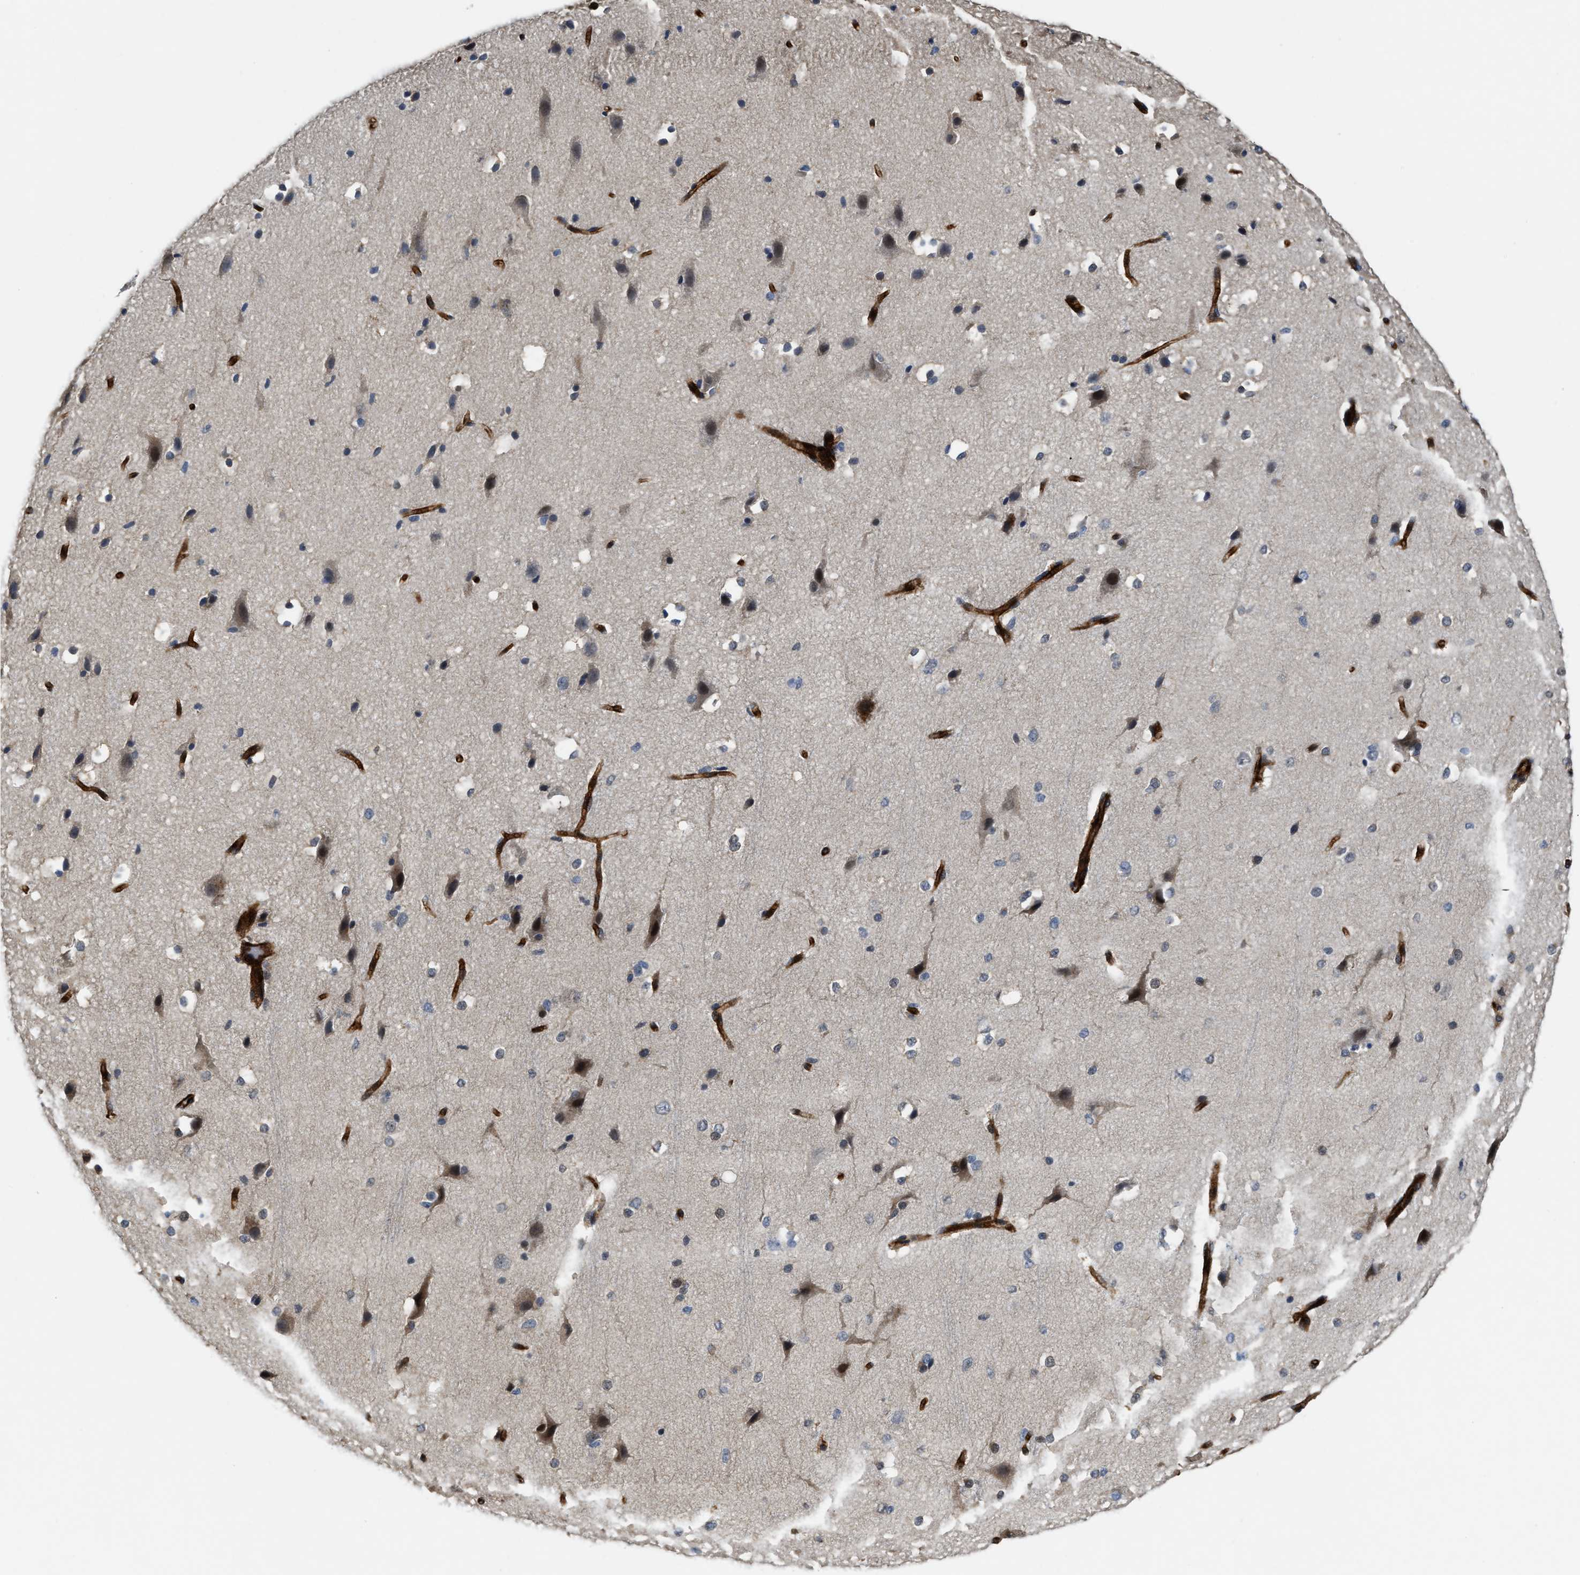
{"staining": {"intensity": "strong", "quantity": ">75%", "location": "cytoplasmic/membranous"}, "tissue": "cerebral cortex", "cell_type": "Endothelial cells", "image_type": "normal", "snomed": [{"axis": "morphology", "description": "Normal tissue, NOS"}, {"axis": "morphology", "description": "Developmental malformation"}, {"axis": "topography", "description": "Cerebral cortex"}], "caption": "Benign cerebral cortex shows strong cytoplasmic/membranous positivity in about >75% of endothelial cells, visualized by immunohistochemistry. (brown staining indicates protein expression, while blue staining denotes nuclei).", "gene": "DPF2", "patient": {"sex": "female", "age": 30}}